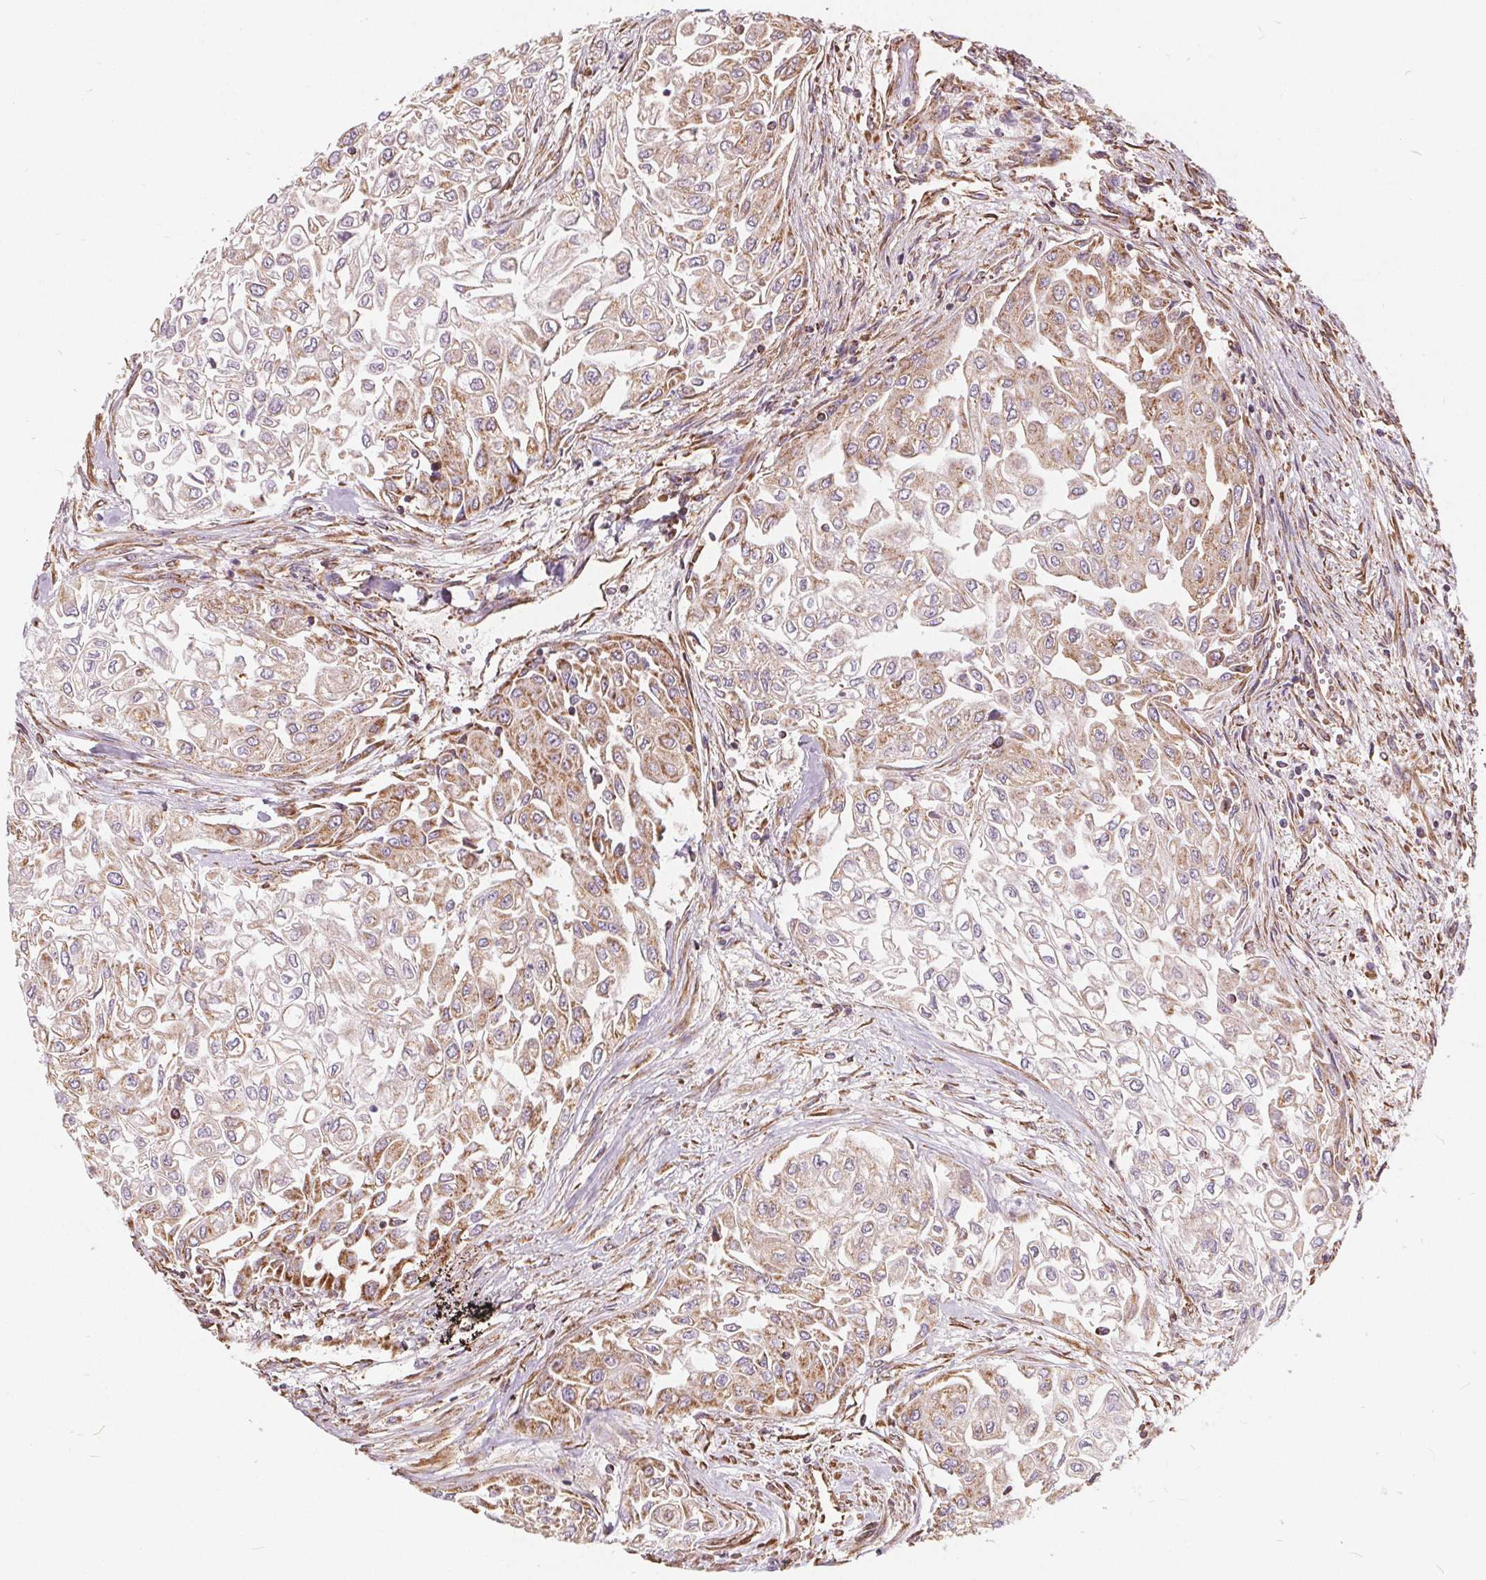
{"staining": {"intensity": "moderate", "quantity": "25%-75%", "location": "cytoplasmic/membranous"}, "tissue": "urothelial cancer", "cell_type": "Tumor cells", "image_type": "cancer", "snomed": [{"axis": "morphology", "description": "Urothelial carcinoma, High grade"}, {"axis": "topography", "description": "Urinary bladder"}], "caption": "This is an image of IHC staining of urothelial cancer, which shows moderate staining in the cytoplasmic/membranous of tumor cells.", "gene": "PLSCR3", "patient": {"sex": "male", "age": 62}}